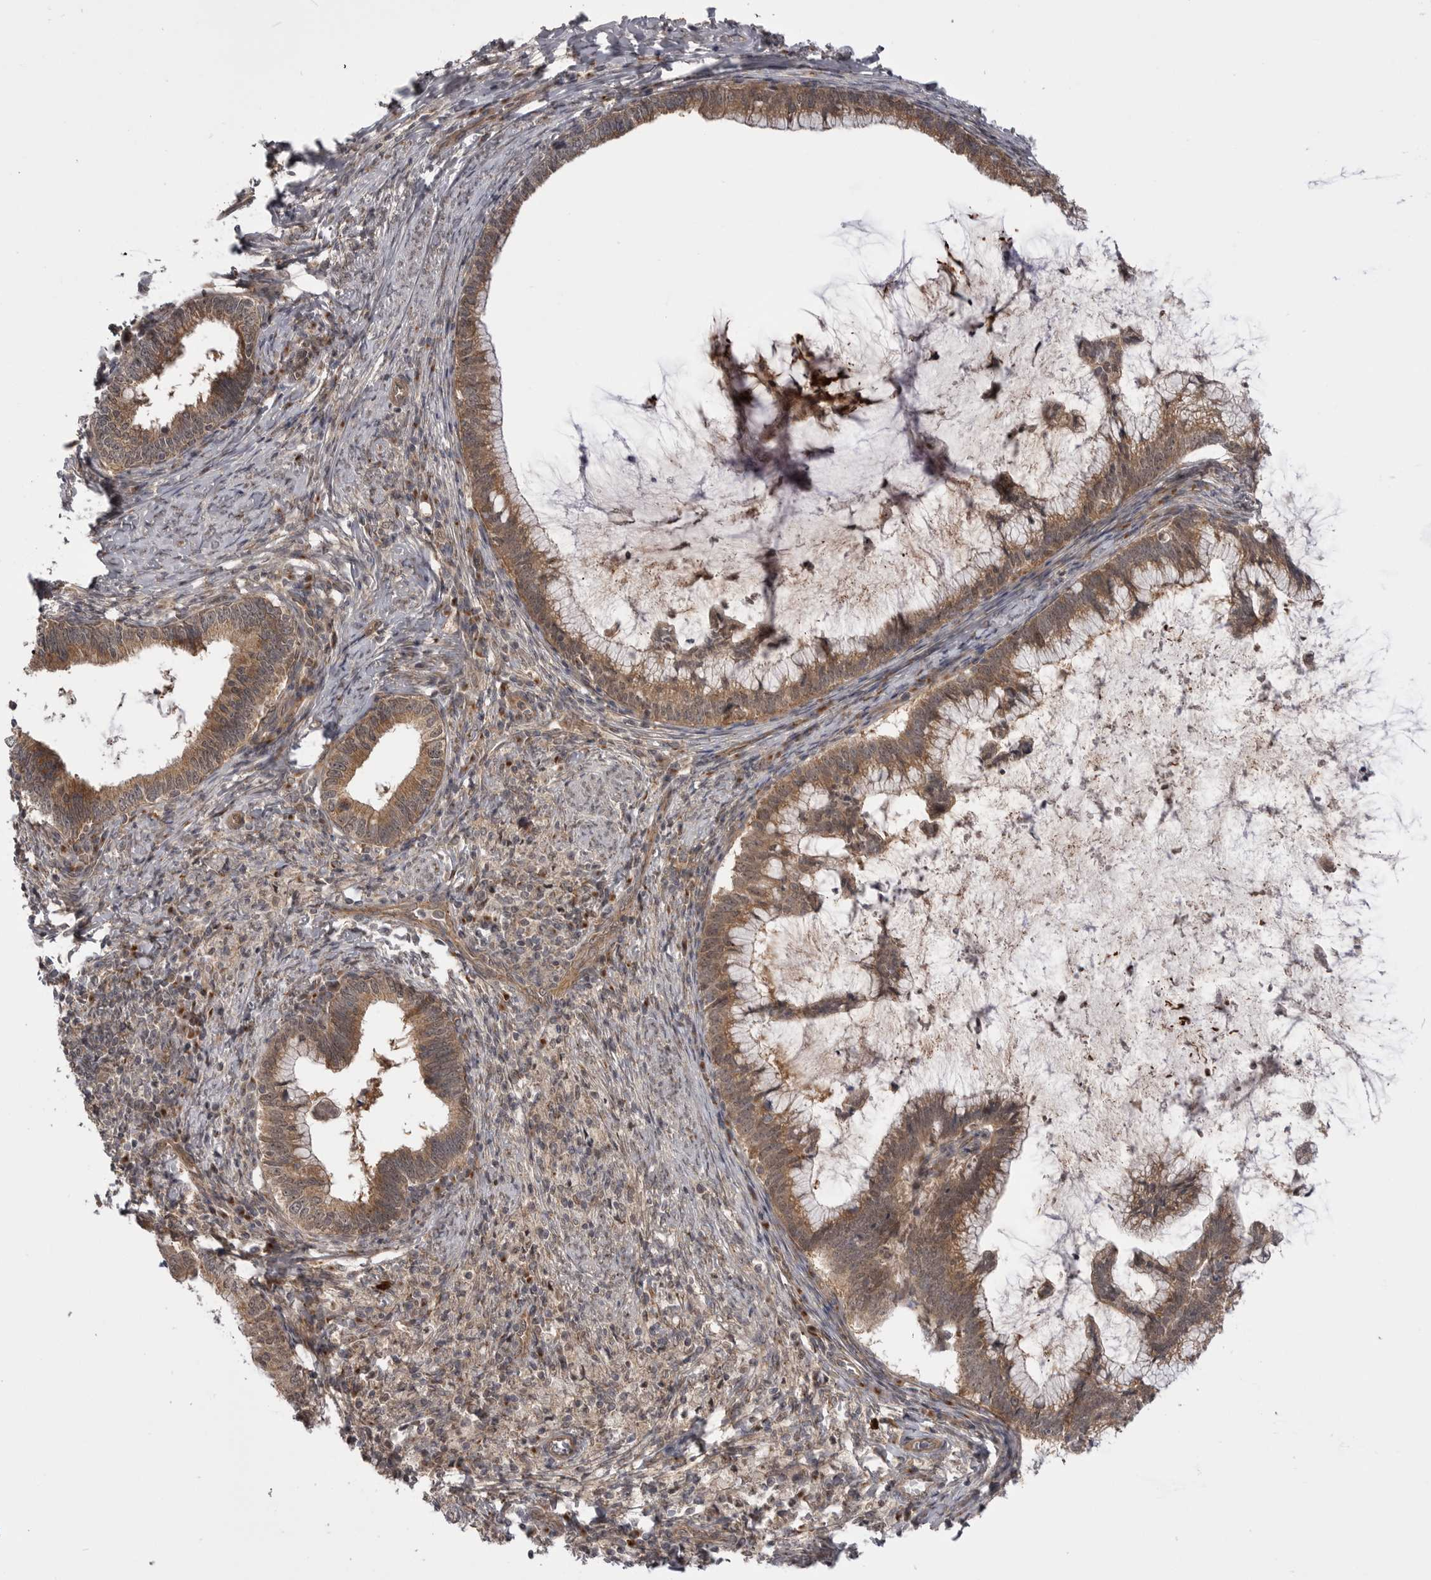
{"staining": {"intensity": "moderate", "quantity": ">75%", "location": "cytoplasmic/membranous"}, "tissue": "cervical cancer", "cell_type": "Tumor cells", "image_type": "cancer", "snomed": [{"axis": "morphology", "description": "Adenocarcinoma, NOS"}, {"axis": "topography", "description": "Cervix"}], "caption": "Cervical cancer stained with DAB (3,3'-diaminobenzidine) IHC demonstrates medium levels of moderate cytoplasmic/membranous staining in about >75% of tumor cells.", "gene": "PDCL", "patient": {"sex": "female", "age": 36}}